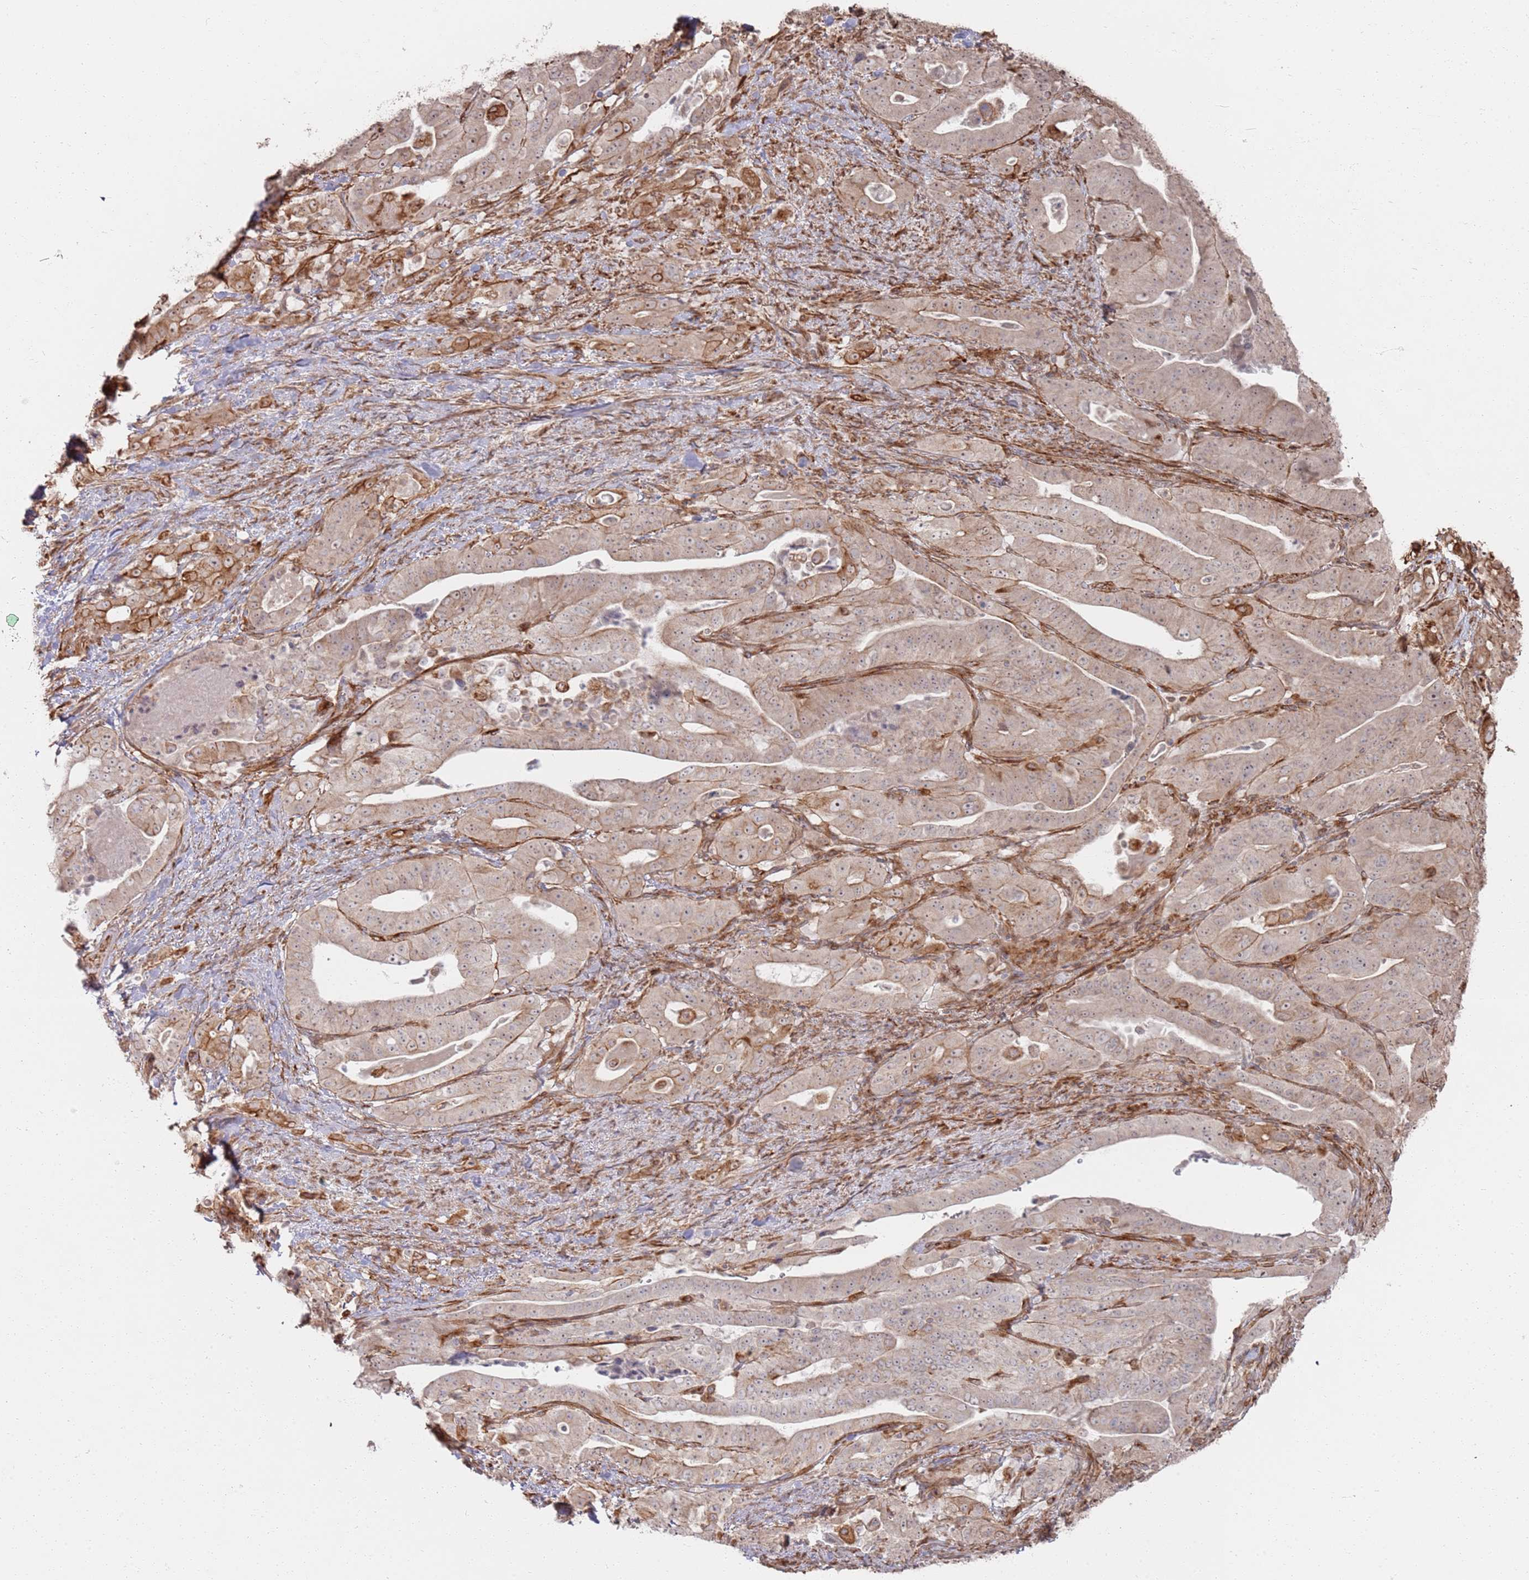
{"staining": {"intensity": "weak", "quantity": "25%-75%", "location": "cytoplasmic/membranous,nuclear"}, "tissue": "stomach cancer", "cell_type": "Tumor cells", "image_type": "cancer", "snomed": [{"axis": "morphology", "description": "Adenocarcinoma, NOS"}, {"axis": "topography", "description": "Stomach"}], "caption": "This is a photomicrograph of immunohistochemistry (IHC) staining of stomach adenocarcinoma, which shows weak positivity in the cytoplasmic/membranous and nuclear of tumor cells.", "gene": "PHF21A", "patient": {"sex": "male", "age": 48}}